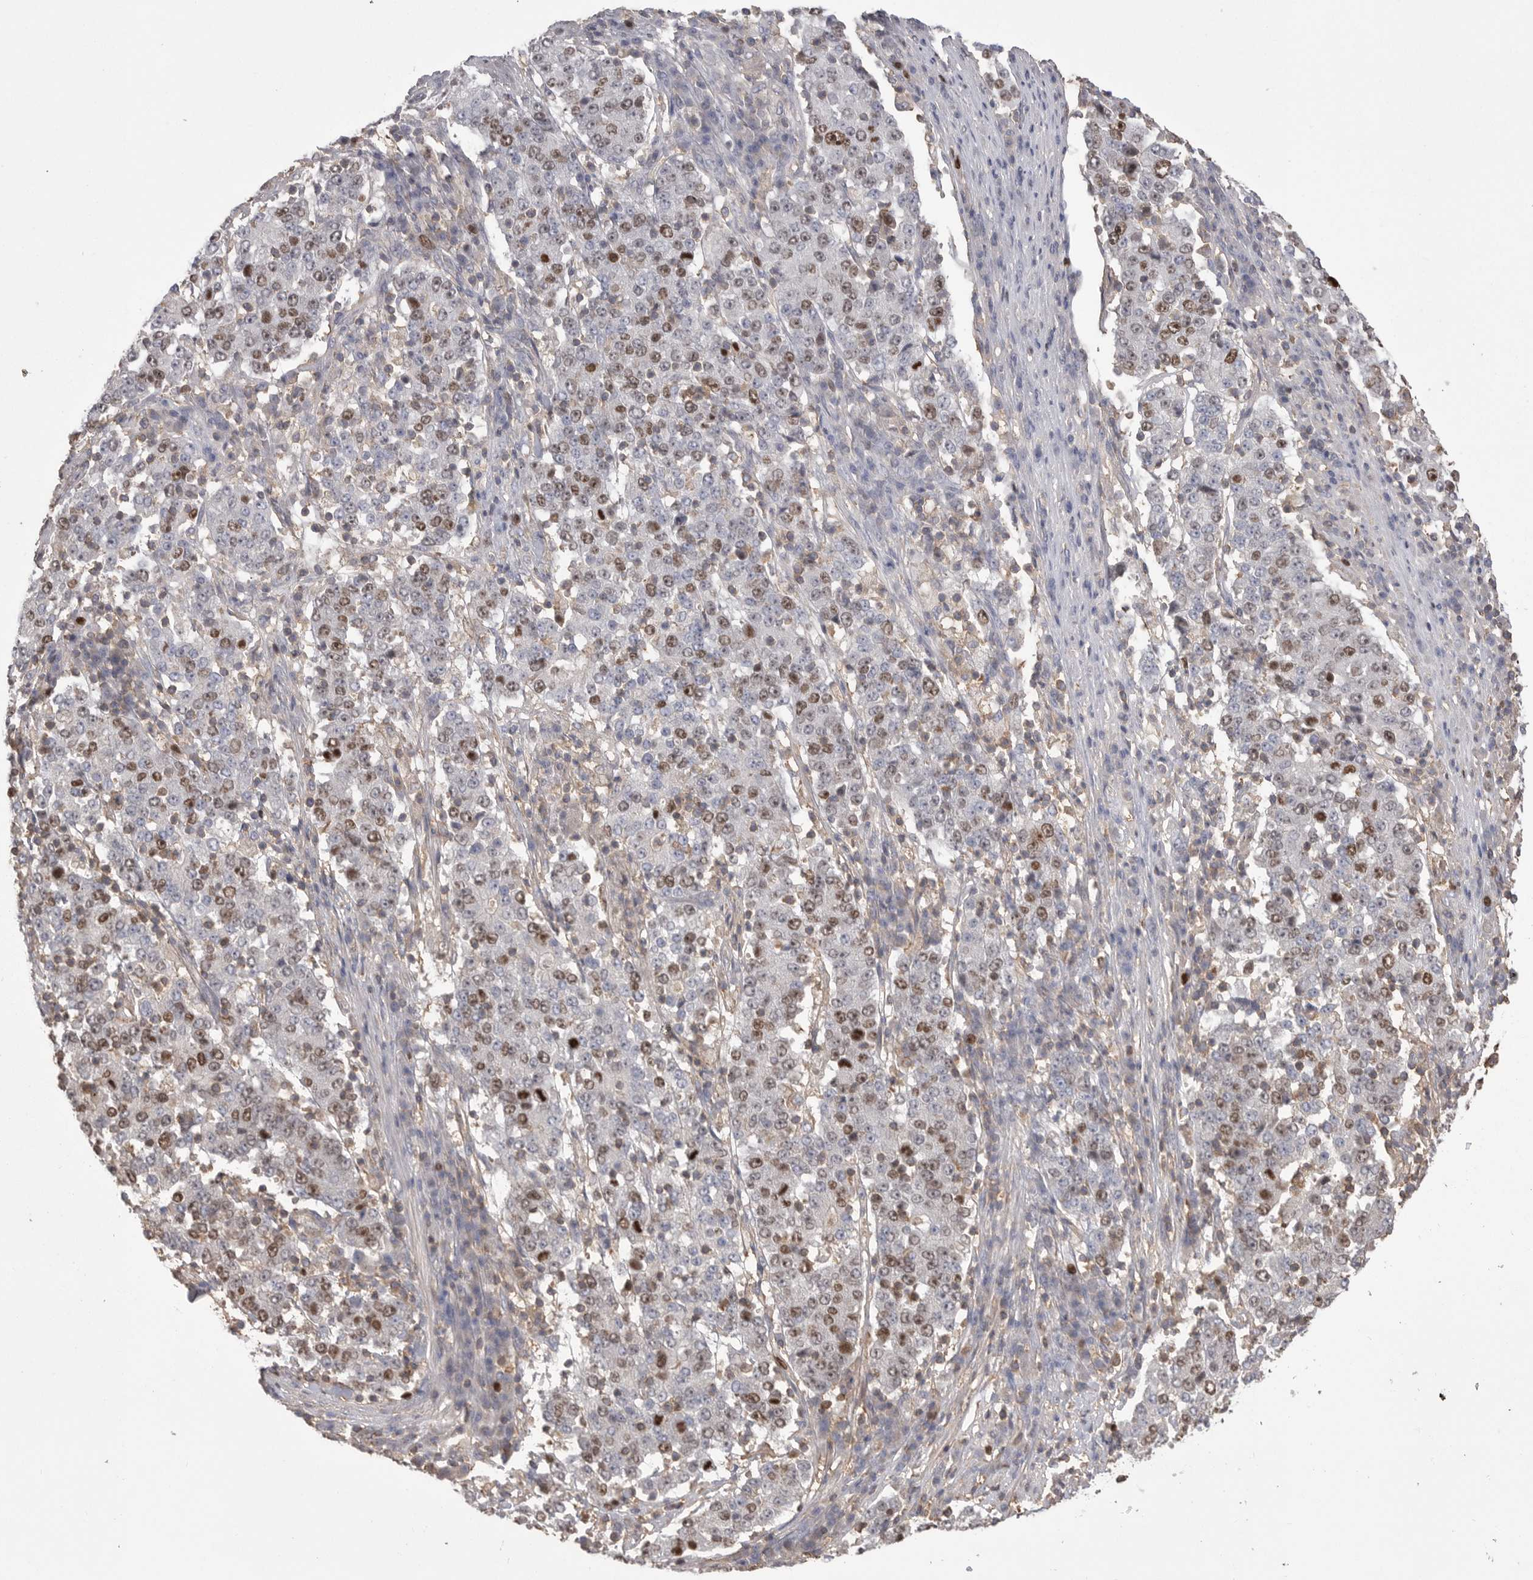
{"staining": {"intensity": "strong", "quantity": "25%-75%", "location": "nuclear"}, "tissue": "stomach cancer", "cell_type": "Tumor cells", "image_type": "cancer", "snomed": [{"axis": "morphology", "description": "Adenocarcinoma, NOS"}, {"axis": "topography", "description": "Stomach"}], "caption": "Immunohistochemistry (IHC) micrograph of adenocarcinoma (stomach) stained for a protein (brown), which demonstrates high levels of strong nuclear positivity in approximately 25%-75% of tumor cells.", "gene": "TOP2A", "patient": {"sex": "male", "age": 59}}